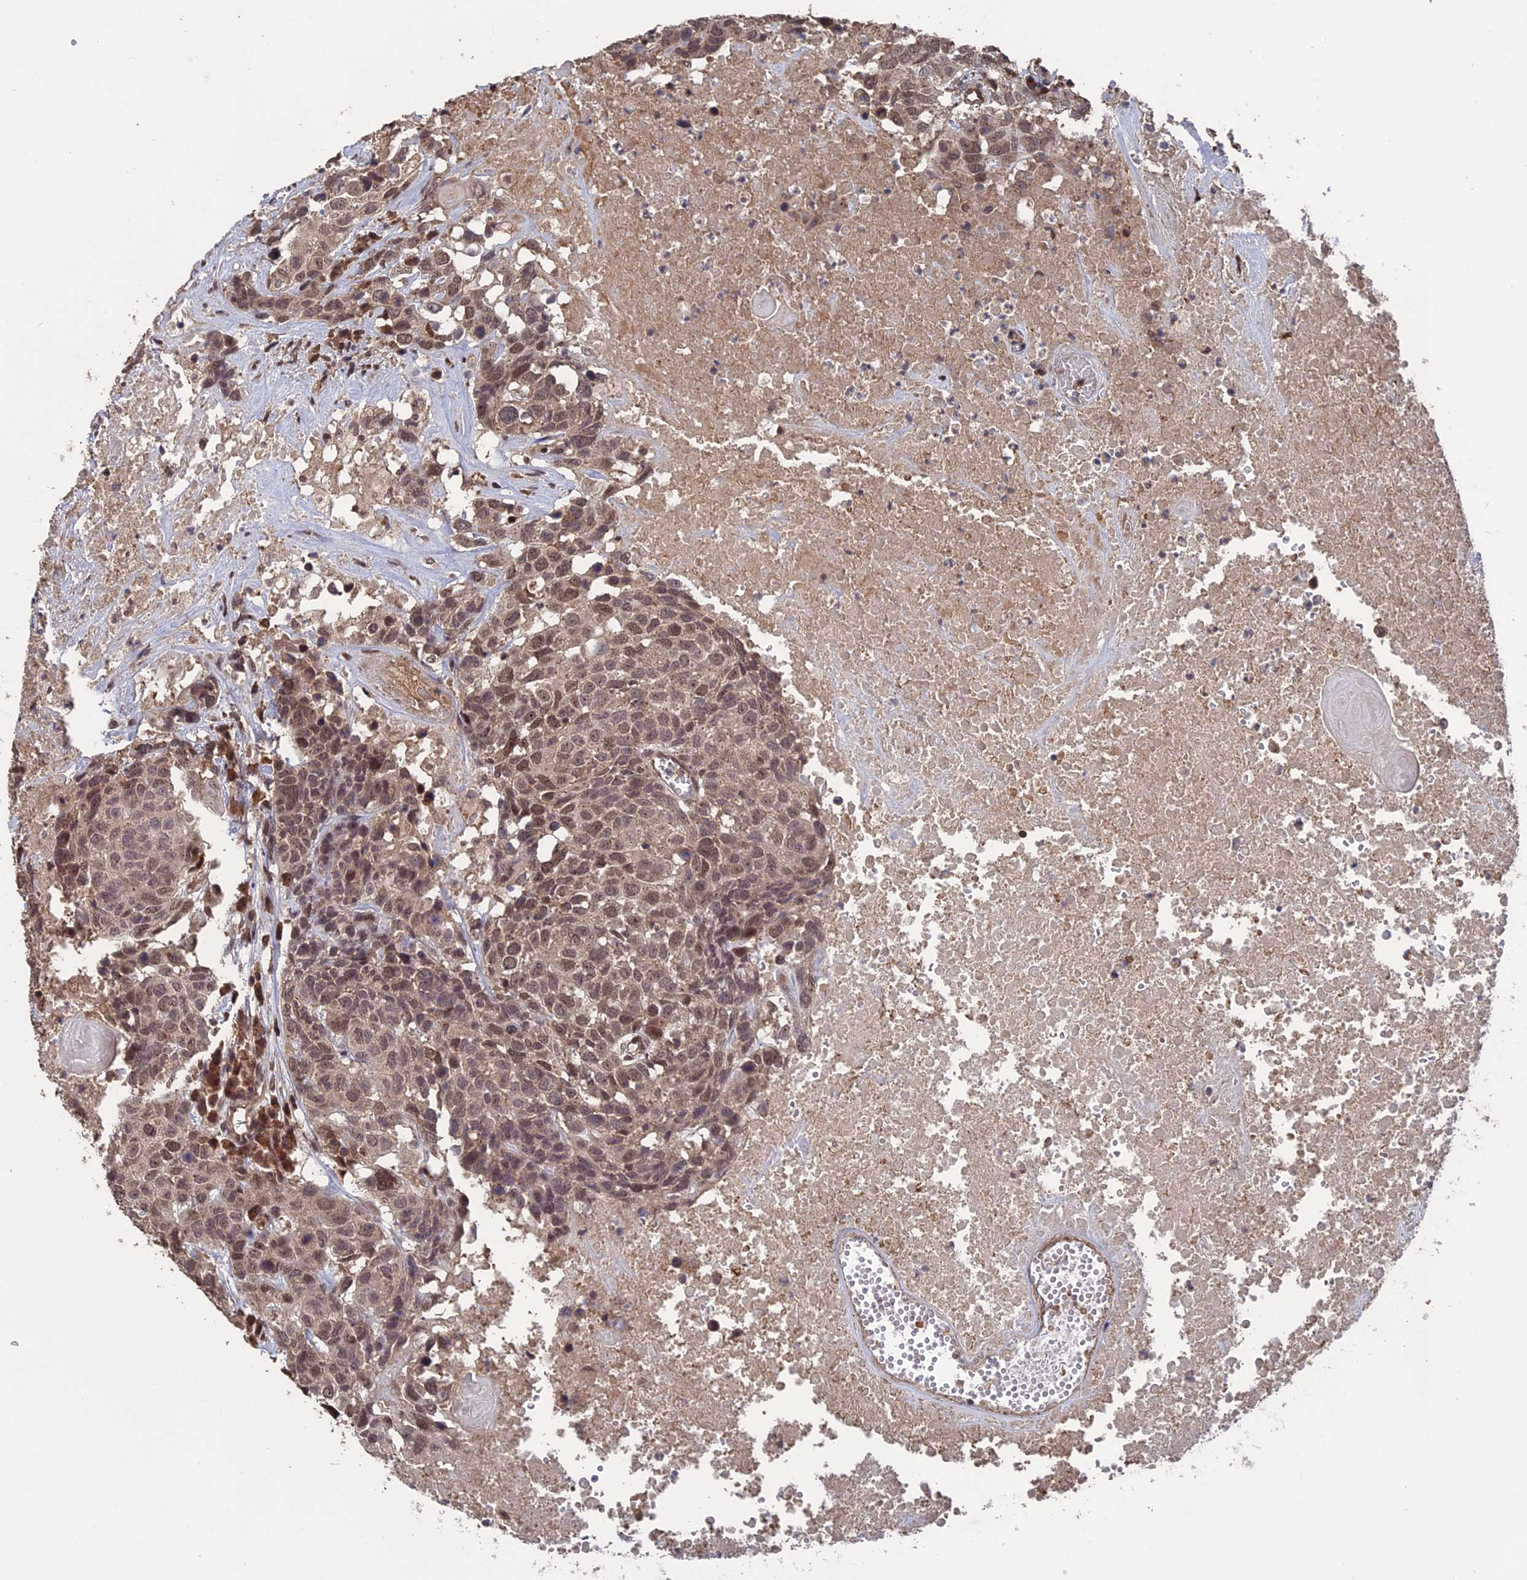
{"staining": {"intensity": "weak", "quantity": ">75%", "location": "nuclear"}, "tissue": "head and neck cancer", "cell_type": "Tumor cells", "image_type": "cancer", "snomed": [{"axis": "morphology", "description": "Squamous cell carcinoma, NOS"}, {"axis": "topography", "description": "Head-Neck"}], "caption": "A high-resolution photomicrograph shows immunohistochemistry staining of squamous cell carcinoma (head and neck), which displays weak nuclear positivity in approximately >75% of tumor cells.", "gene": "MYBL2", "patient": {"sex": "male", "age": 66}}